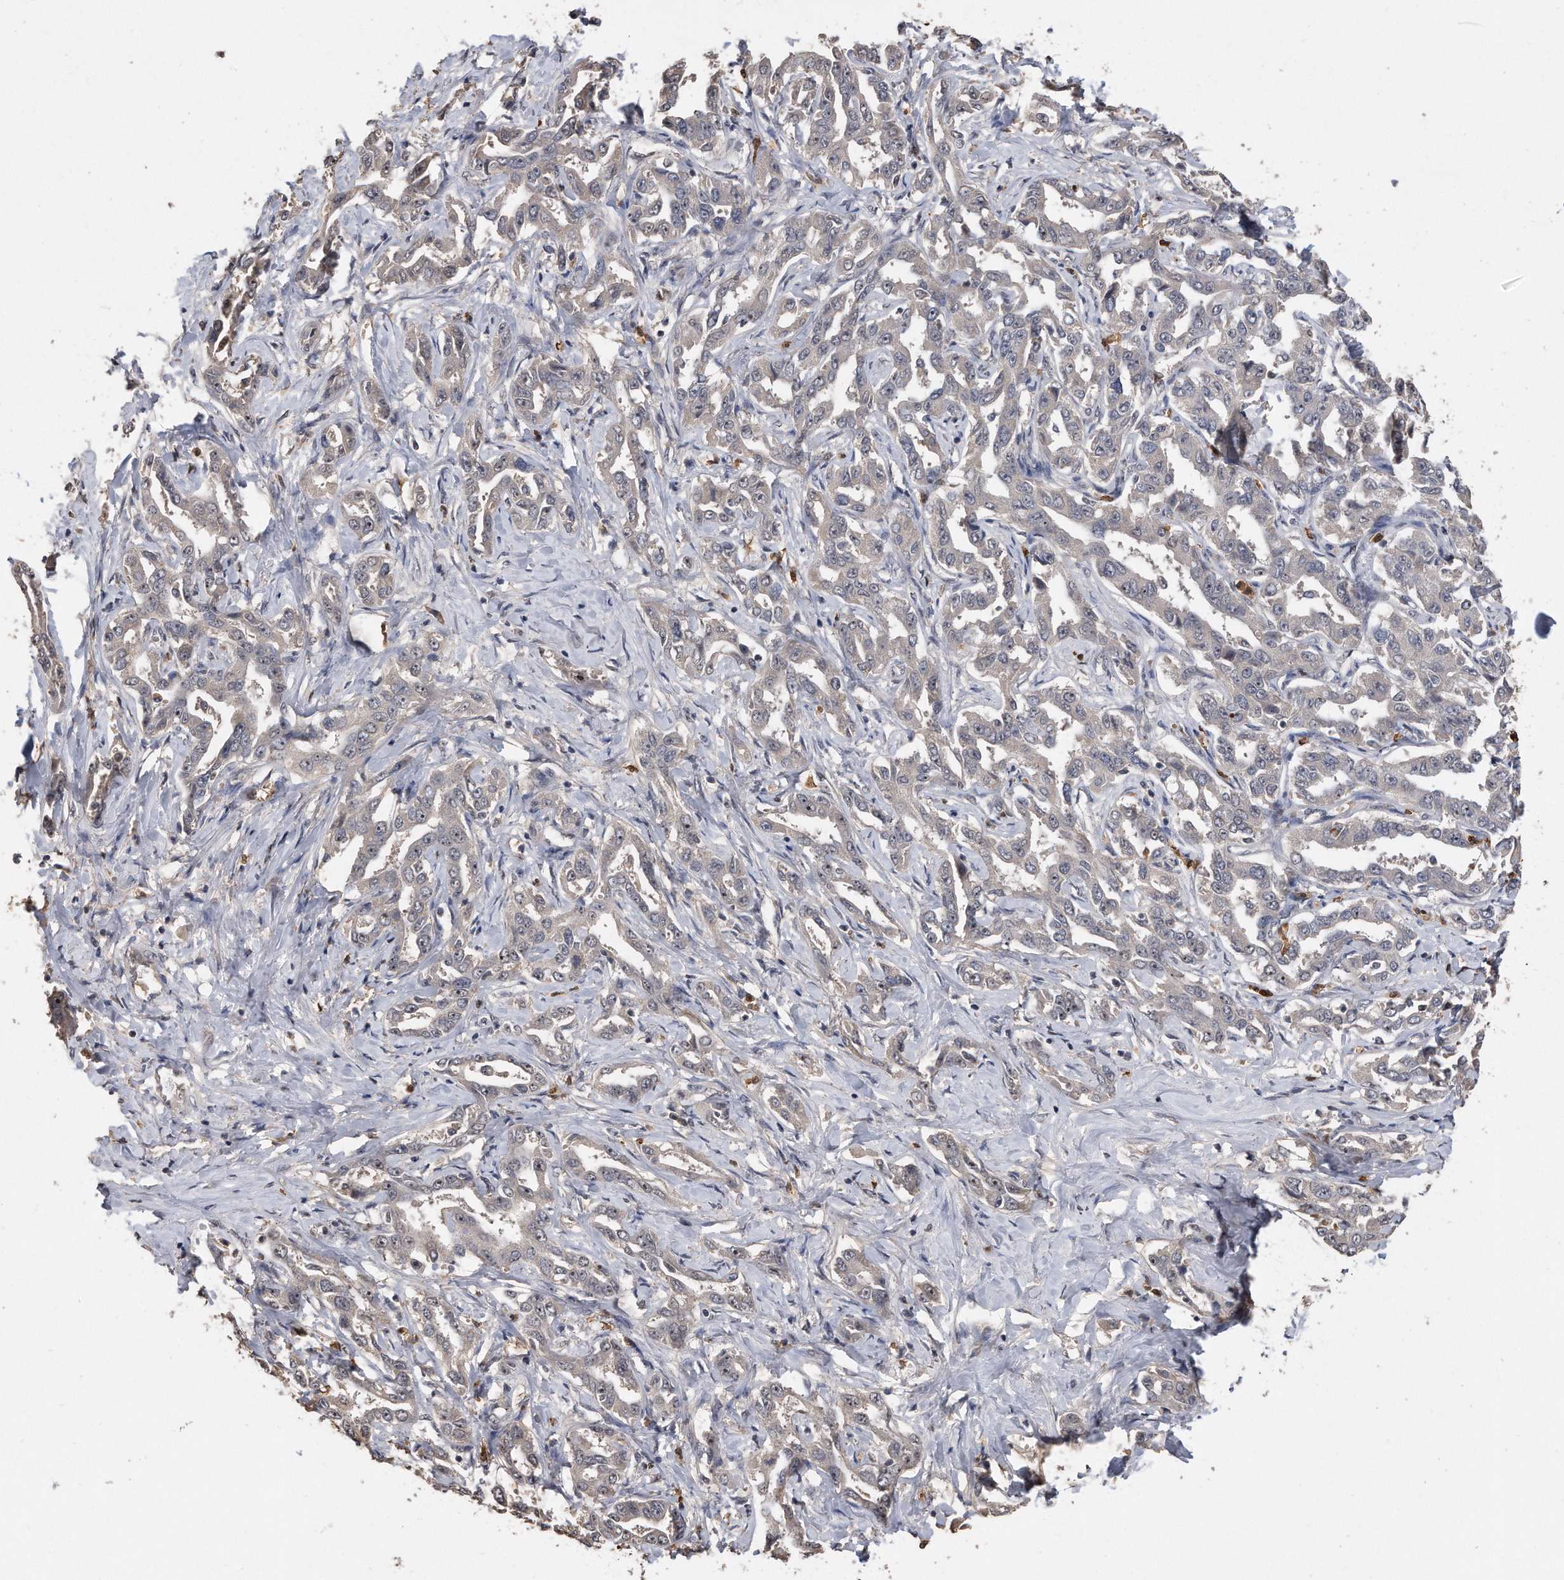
{"staining": {"intensity": "negative", "quantity": "none", "location": "none"}, "tissue": "liver cancer", "cell_type": "Tumor cells", "image_type": "cancer", "snomed": [{"axis": "morphology", "description": "Cholangiocarcinoma"}, {"axis": "topography", "description": "Liver"}], "caption": "Tumor cells show no significant protein positivity in liver cancer.", "gene": "PELO", "patient": {"sex": "male", "age": 59}}